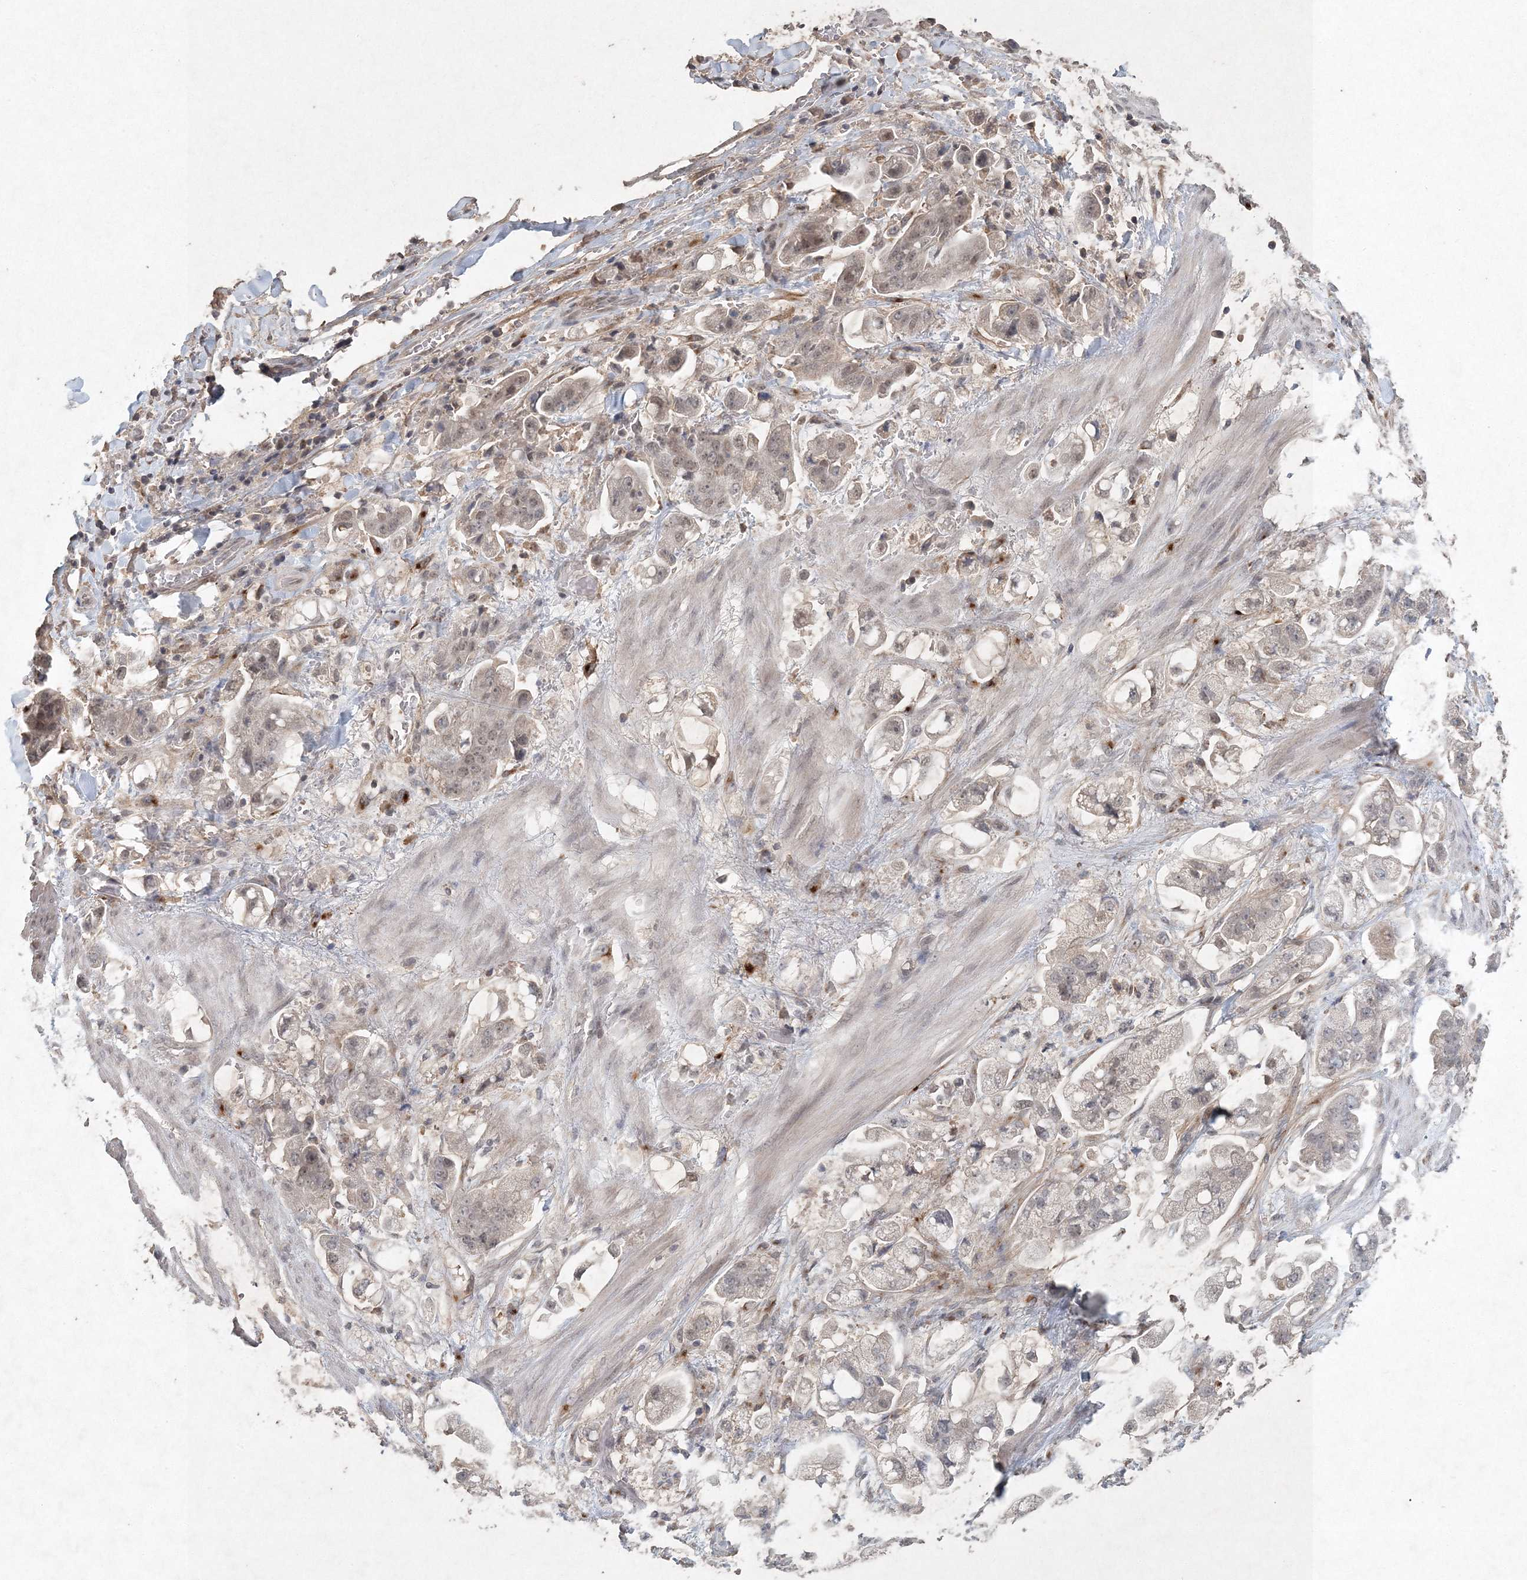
{"staining": {"intensity": "weak", "quantity": "<25%", "location": "cytoplasmic/membranous"}, "tissue": "stomach cancer", "cell_type": "Tumor cells", "image_type": "cancer", "snomed": [{"axis": "morphology", "description": "Adenocarcinoma, NOS"}, {"axis": "topography", "description": "Stomach"}], "caption": "This image is of stomach cancer (adenocarcinoma) stained with immunohistochemistry to label a protein in brown with the nuclei are counter-stained blue. There is no positivity in tumor cells.", "gene": "UIMC1", "patient": {"sex": "male", "age": 62}}